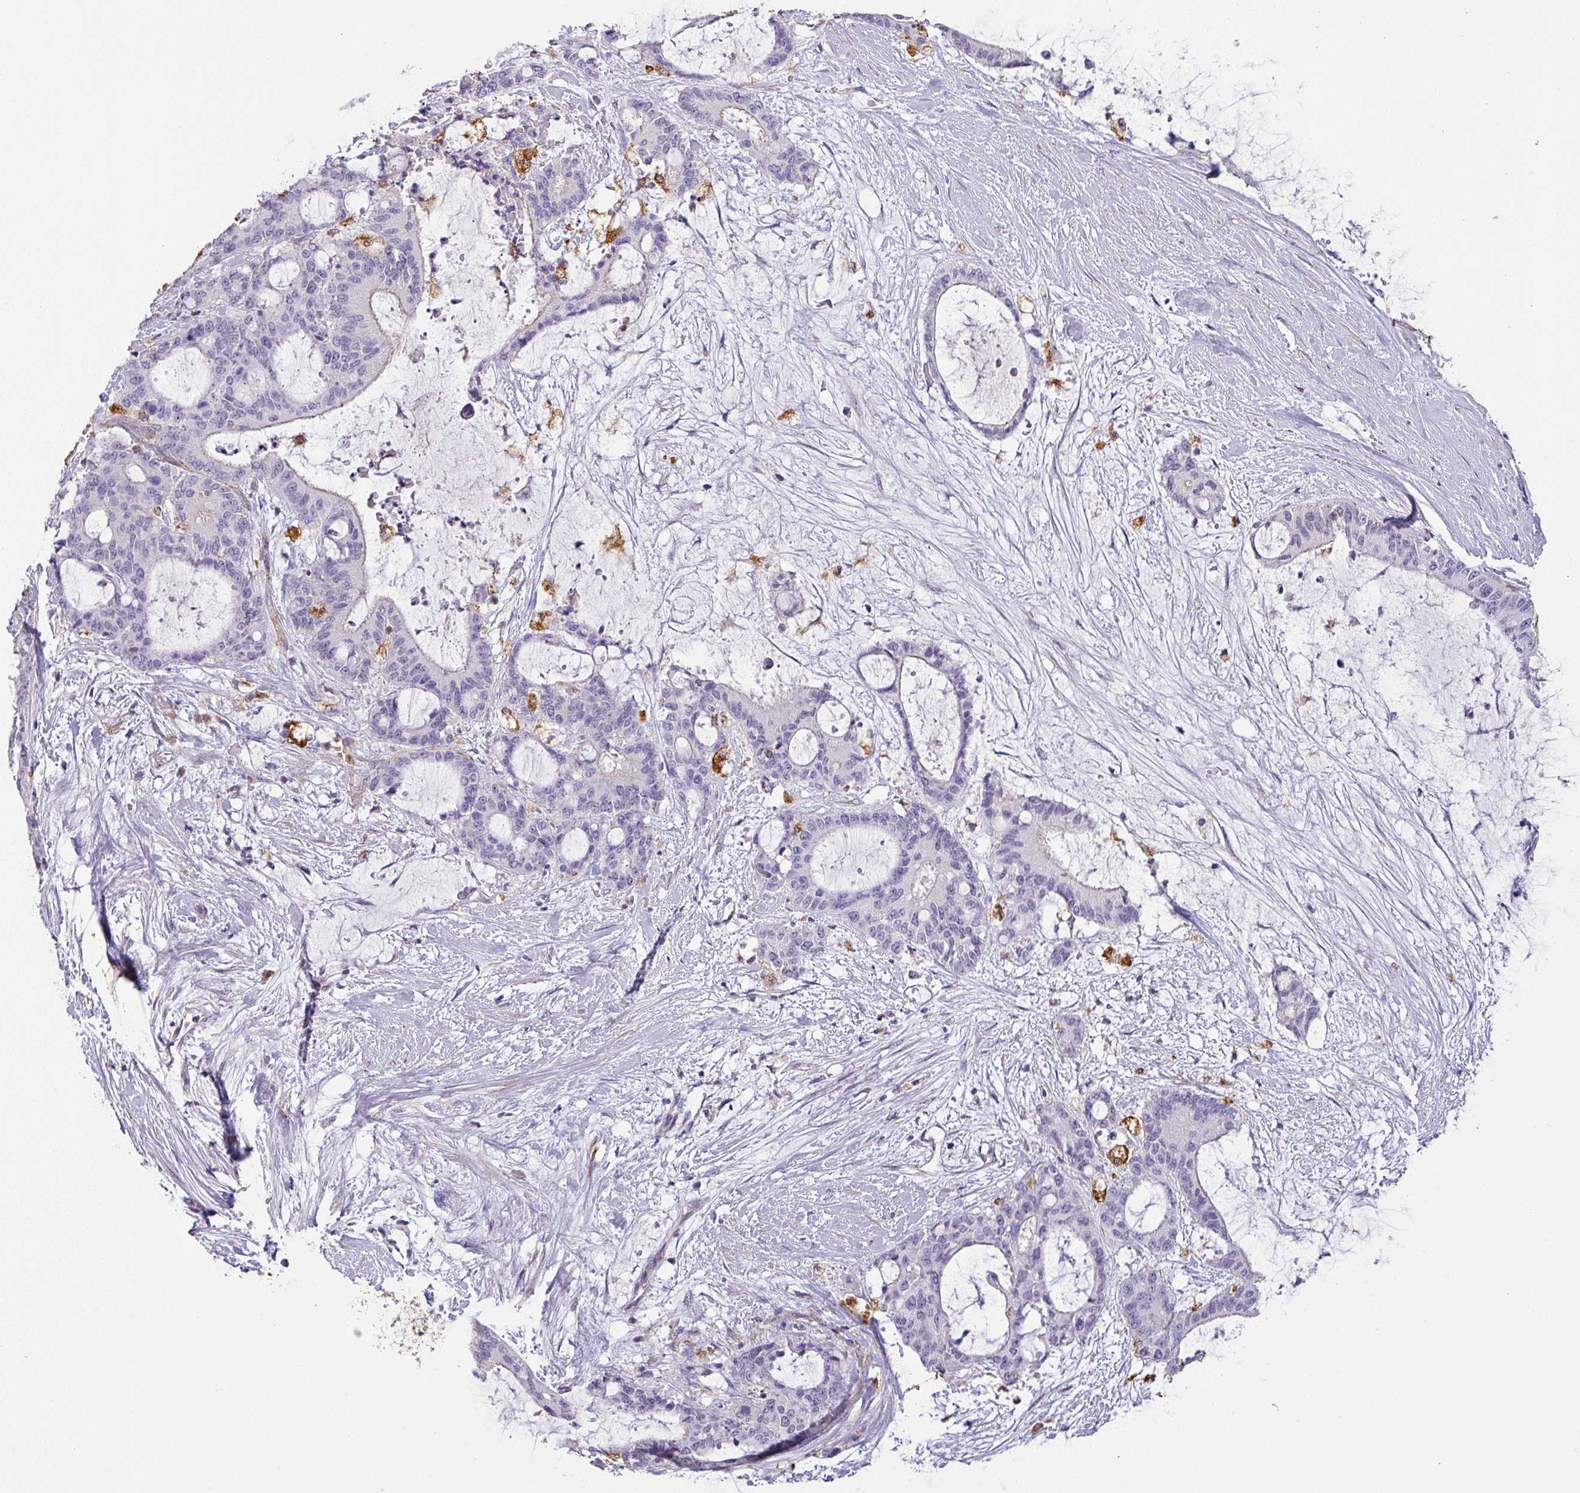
{"staining": {"intensity": "negative", "quantity": "none", "location": "none"}, "tissue": "liver cancer", "cell_type": "Tumor cells", "image_type": "cancer", "snomed": [{"axis": "morphology", "description": "Normal tissue, NOS"}, {"axis": "morphology", "description": "Cholangiocarcinoma"}, {"axis": "topography", "description": "Liver"}, {"axis": "topography", "description": "Peripheral nerve tissue"}], "caption": "IHC image of neoplastic tissue: human cholangiocarcinoma (liver) stained with DAB (3,3'-diaminobenzidine) reveals no significant protein positivity in tumor cells.", "gene": "ZNF280C", "patient": {"sex": "female", "age": 73}}